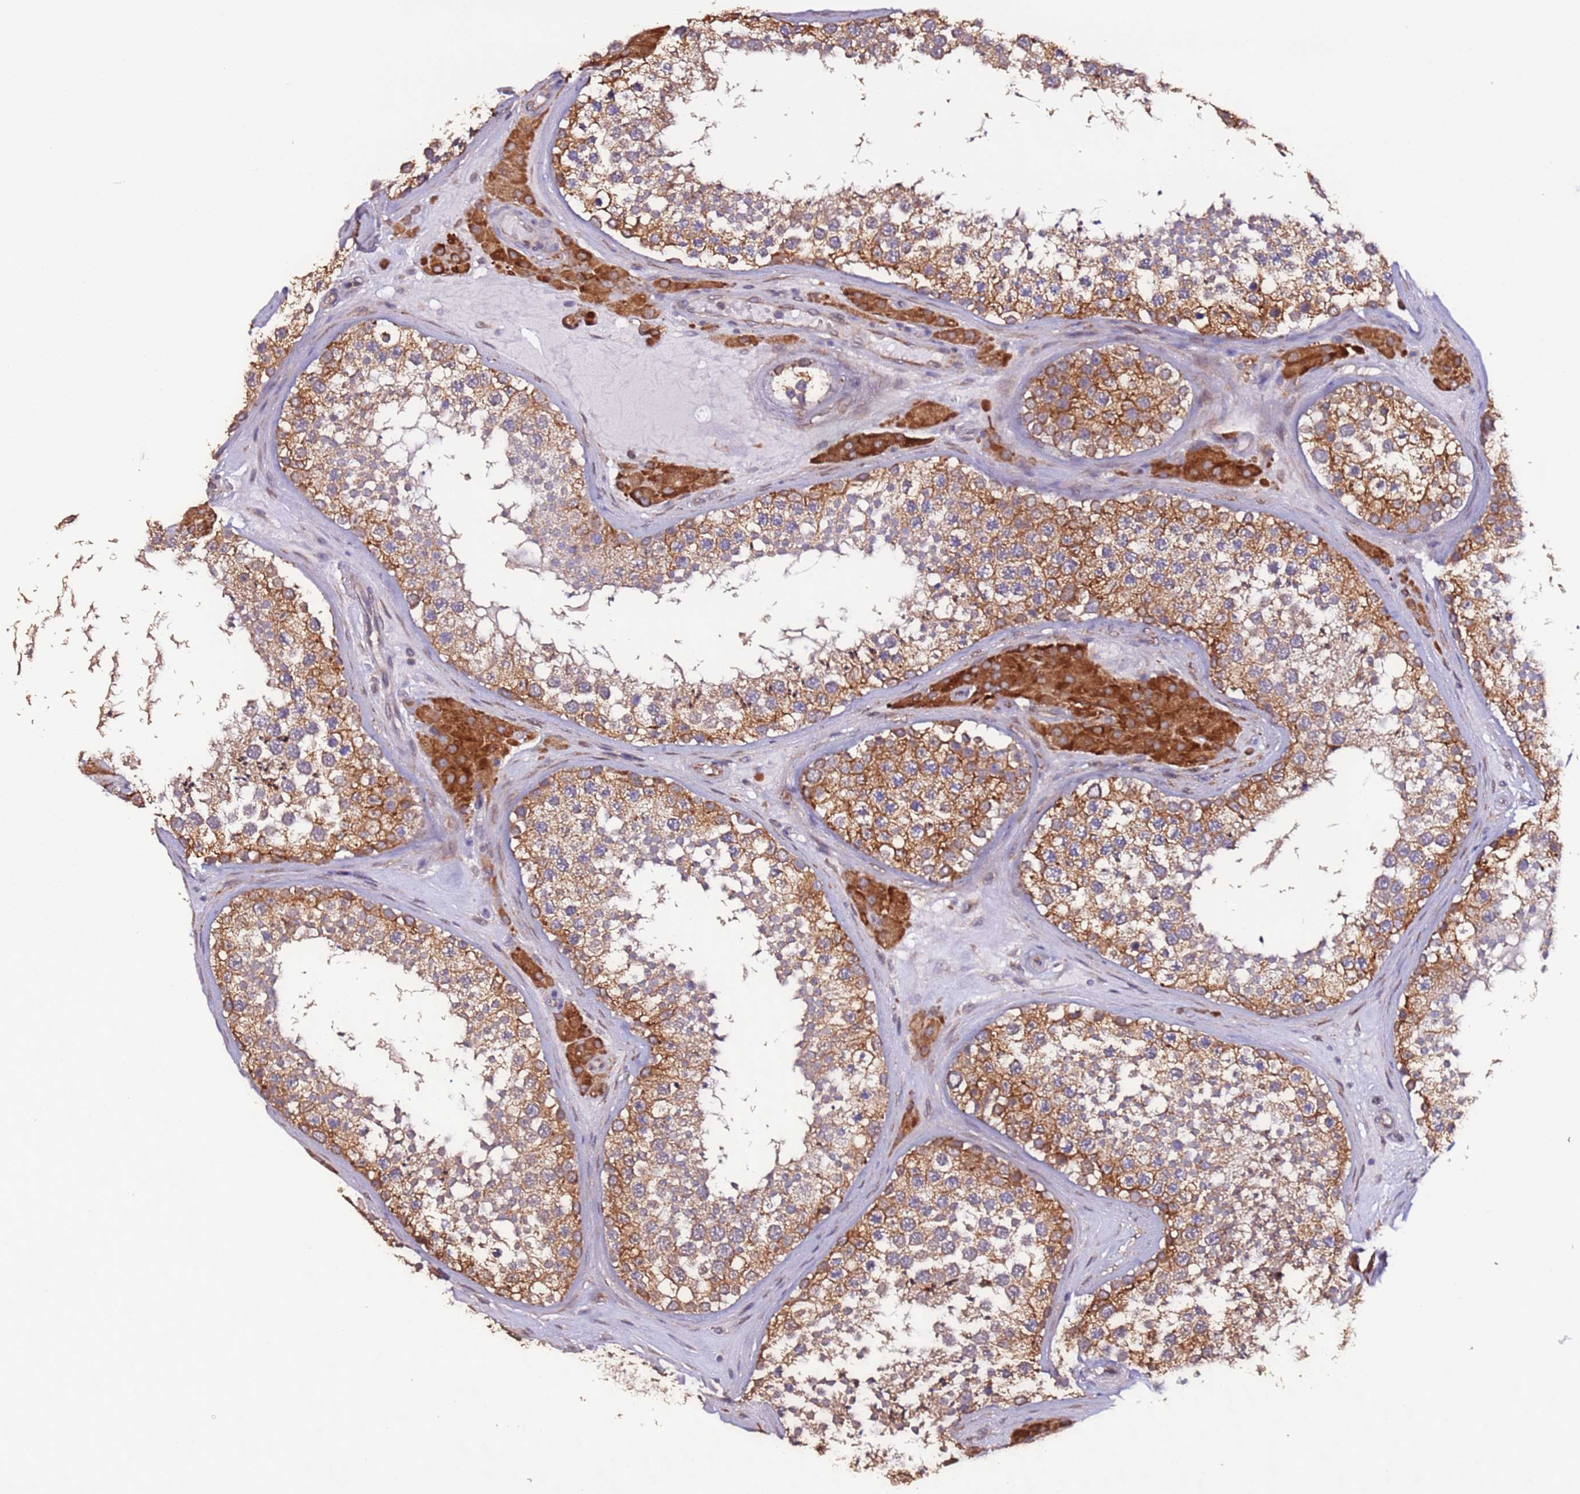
{"staining": {"intensity": "moderate", "quantity": ">75%", "location": "cytoplasmic/membranous"}, "tissue": "testis", "cell_type": "Cells in seminiferous ducts", "image_type": "normal", "snomed": [{"axis": "morphology", "description": "Normal tissue, NOS"}, {"axis": "topography", "description": "Testis"}], "caption": "Cells in seminiferous ducts demonstrate medium levels of moderate cytoplasmic/membranous positivity in about >75% of cells in normal testis.", "gene": "SLC41A3", "patient": {"sex": "male", "age": 46}}